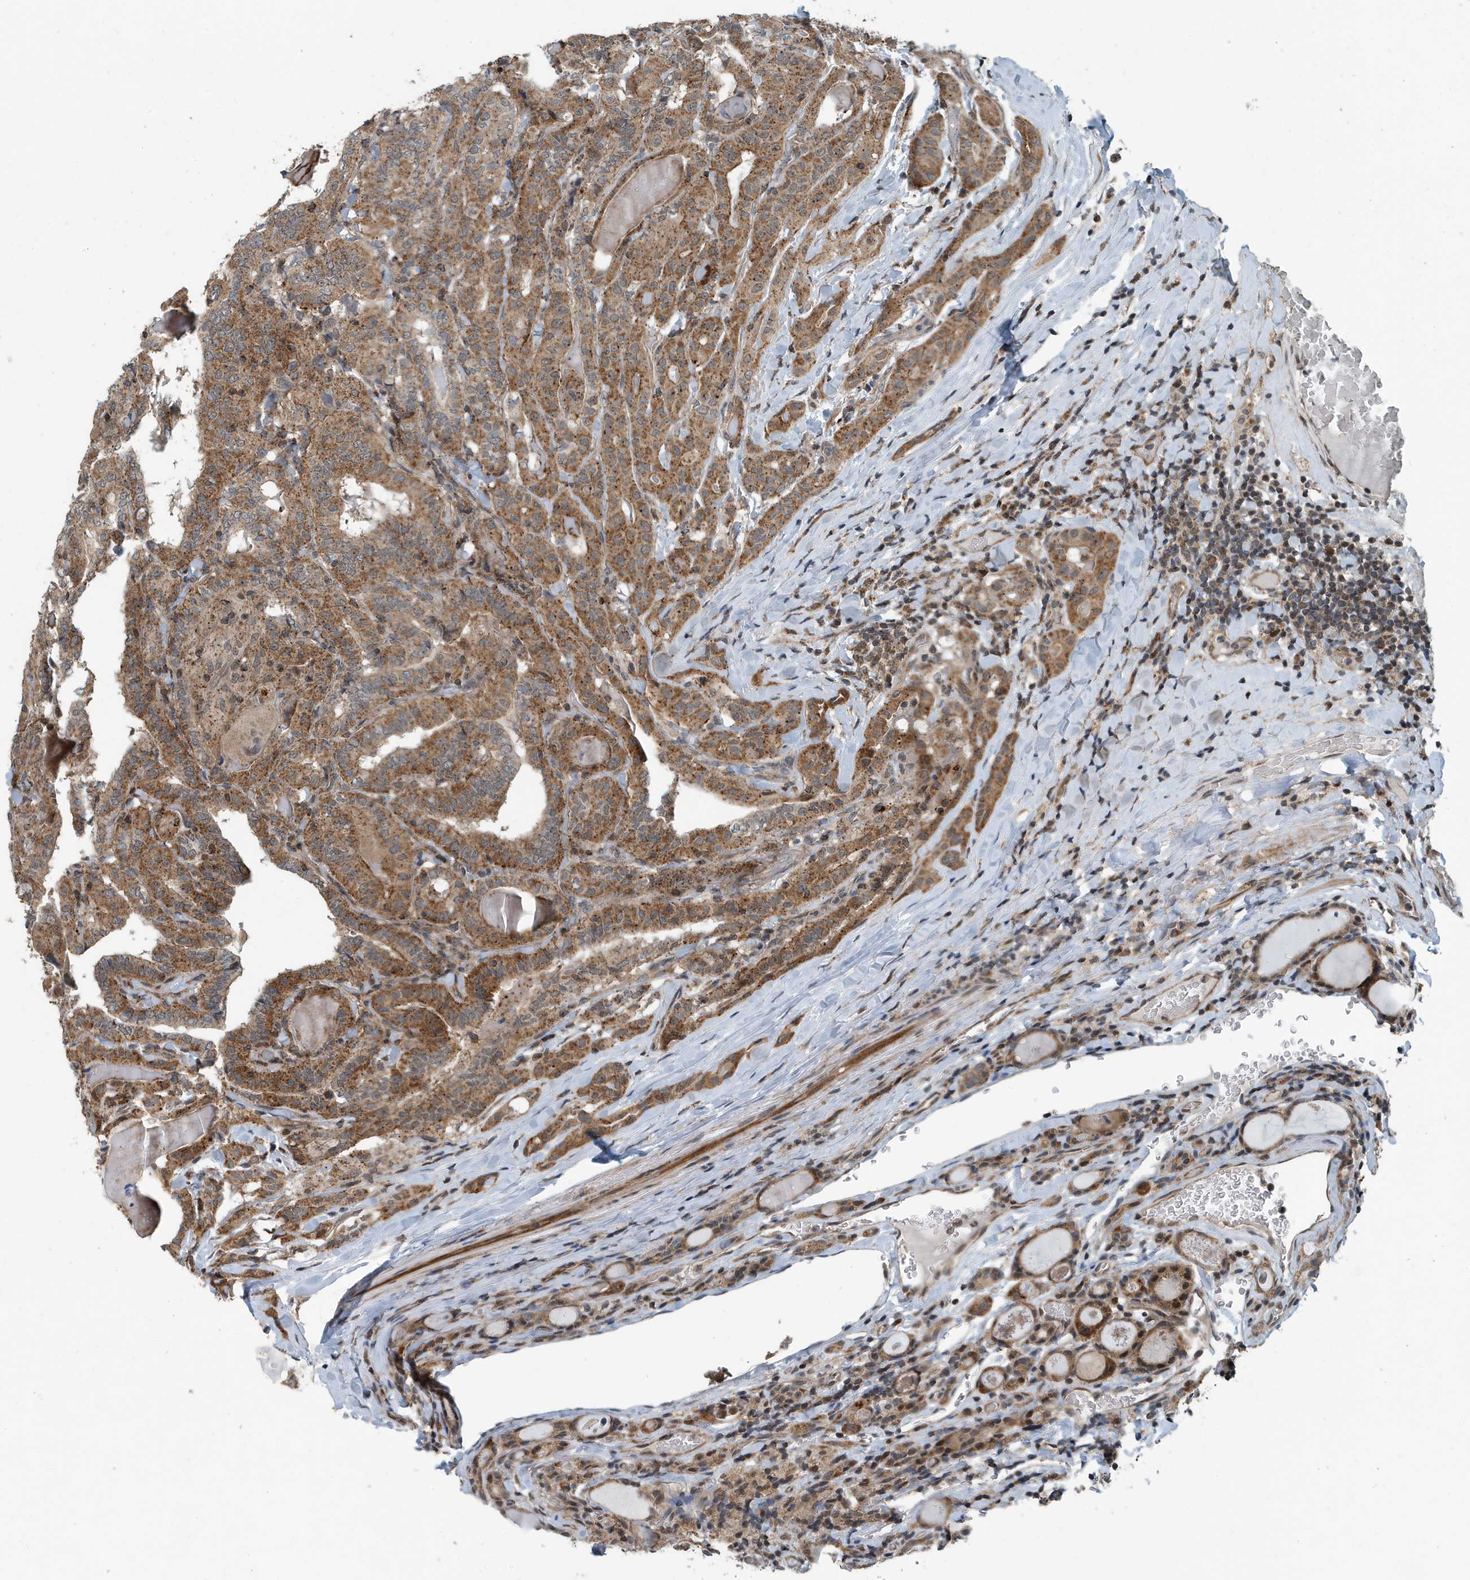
{"staining": {"intensity": "moderate", "quantity": ">75%", "location": "cytoplasmic/membranous"}, "tissue": "thyroid cancer", "cell_type": "Tumor cells", "image_type": "cancer", "snomed": [{"axis": "morphology", "description": "Papillary adenocarcinoma, NOS"}, {"axis": "topography", "description": "Thyroid gland"}], "caption": "A medium amount of moderate cytoplasmic/membranous staining is seen in approximately >75% of tumor cells in thyroid cancer (papillary adenocarcinoma) tissue. Using DAB (3,3'-diaminobenzidine) (brown) and hematoxylin (blue) stains, captured at high magnification using brightfield microscopy.", "gene": "KIF15", "patient": {"sex": "female", "age": 72}}